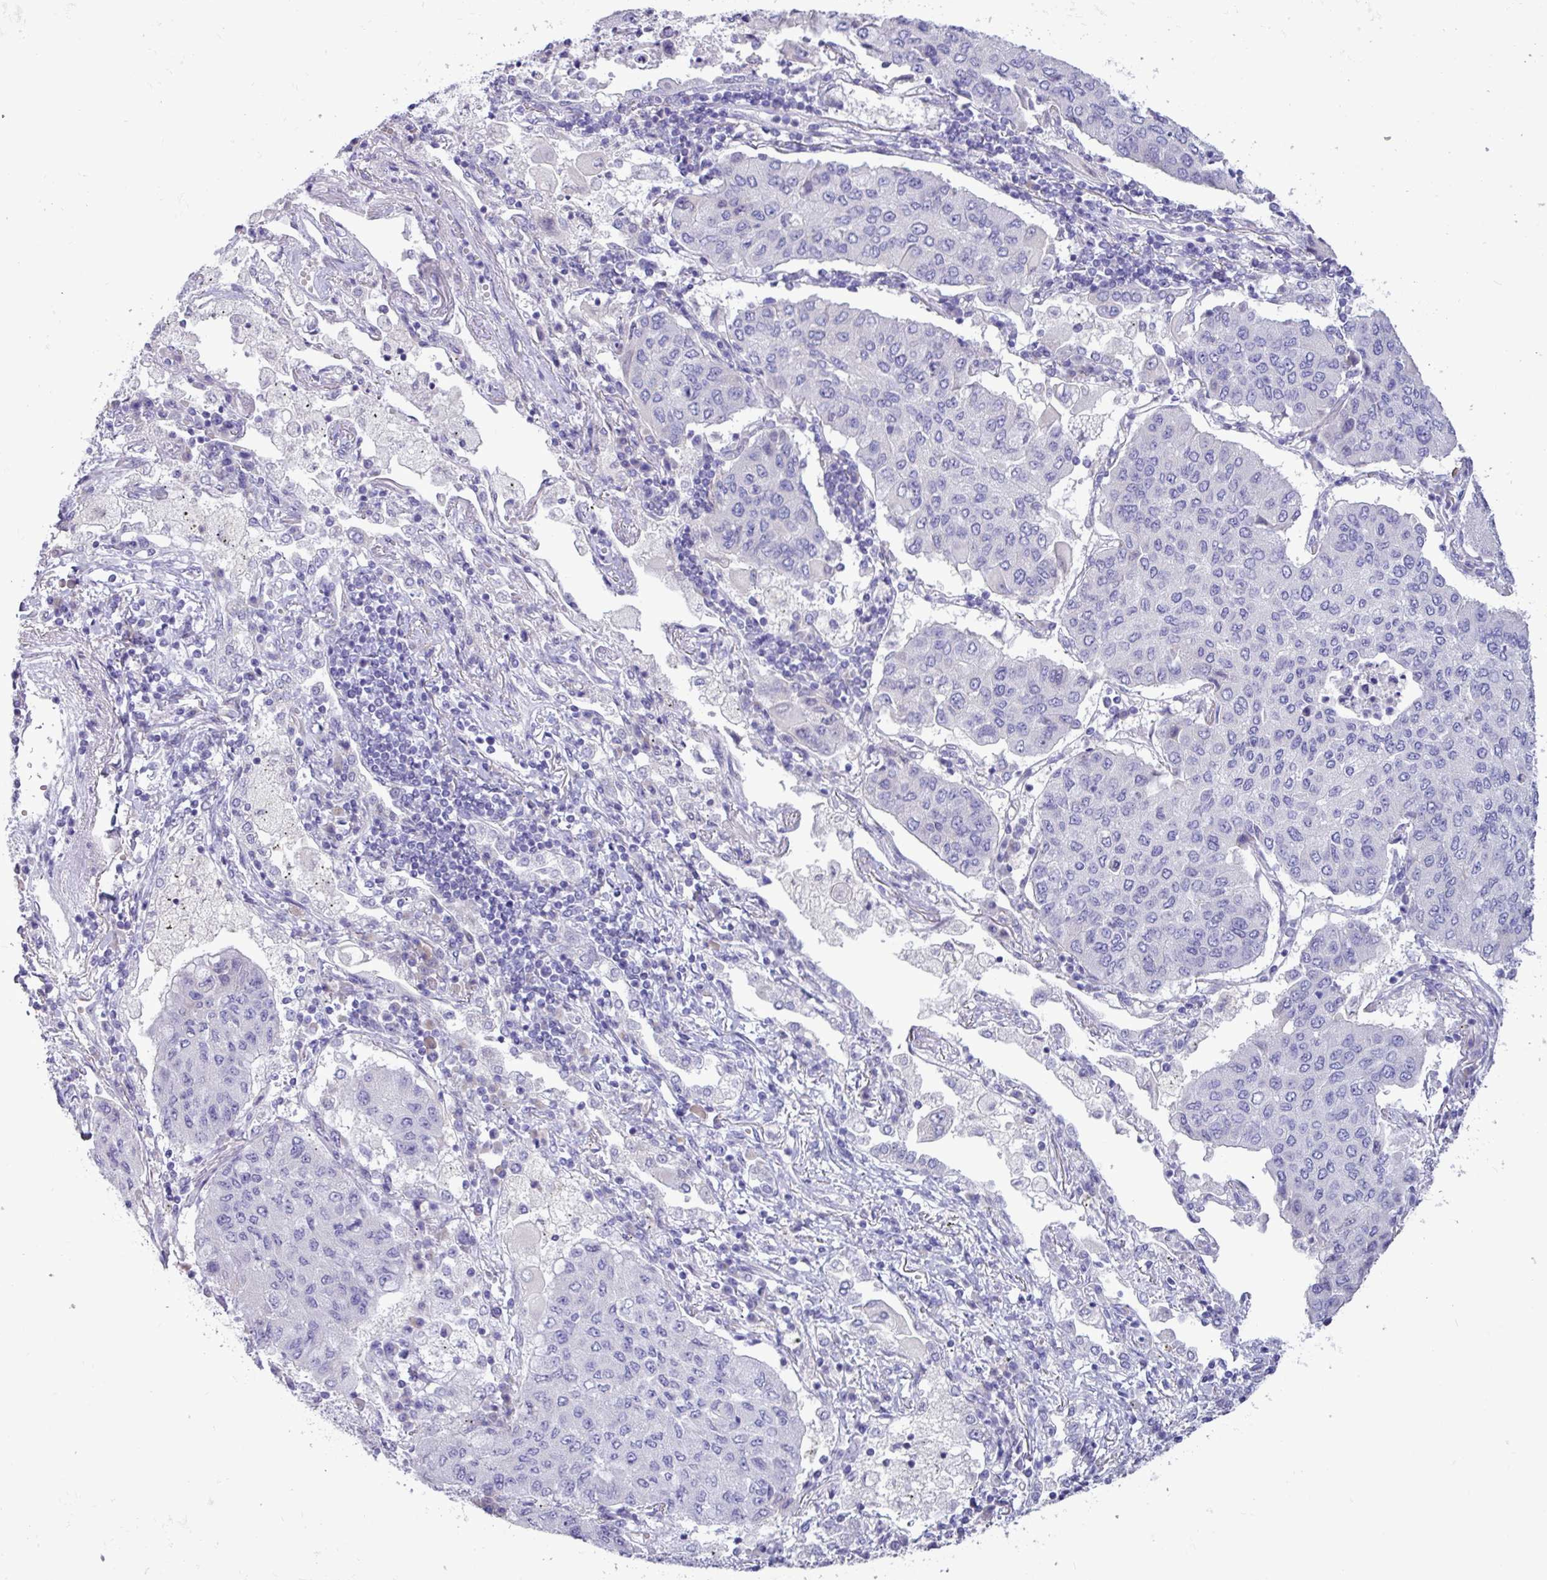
{"staining": {"intensity": "negative", "quantity": "none", "location": "none"}, "tissue": "lung cancer", "cell_type": "Tumor cells", "image_type": "cancer", "snomed": [{"axis": "morphology", "description": "Squamous cell carcinoma, NOS"}, {"axis": "topography", "description": "Lung"}], "caption": "Histopathology image shows no protein positivity in tumor cells of lung cancer tissue.", "gene": "STIMATE", "patient": {"sex": "male", "age": 74}}